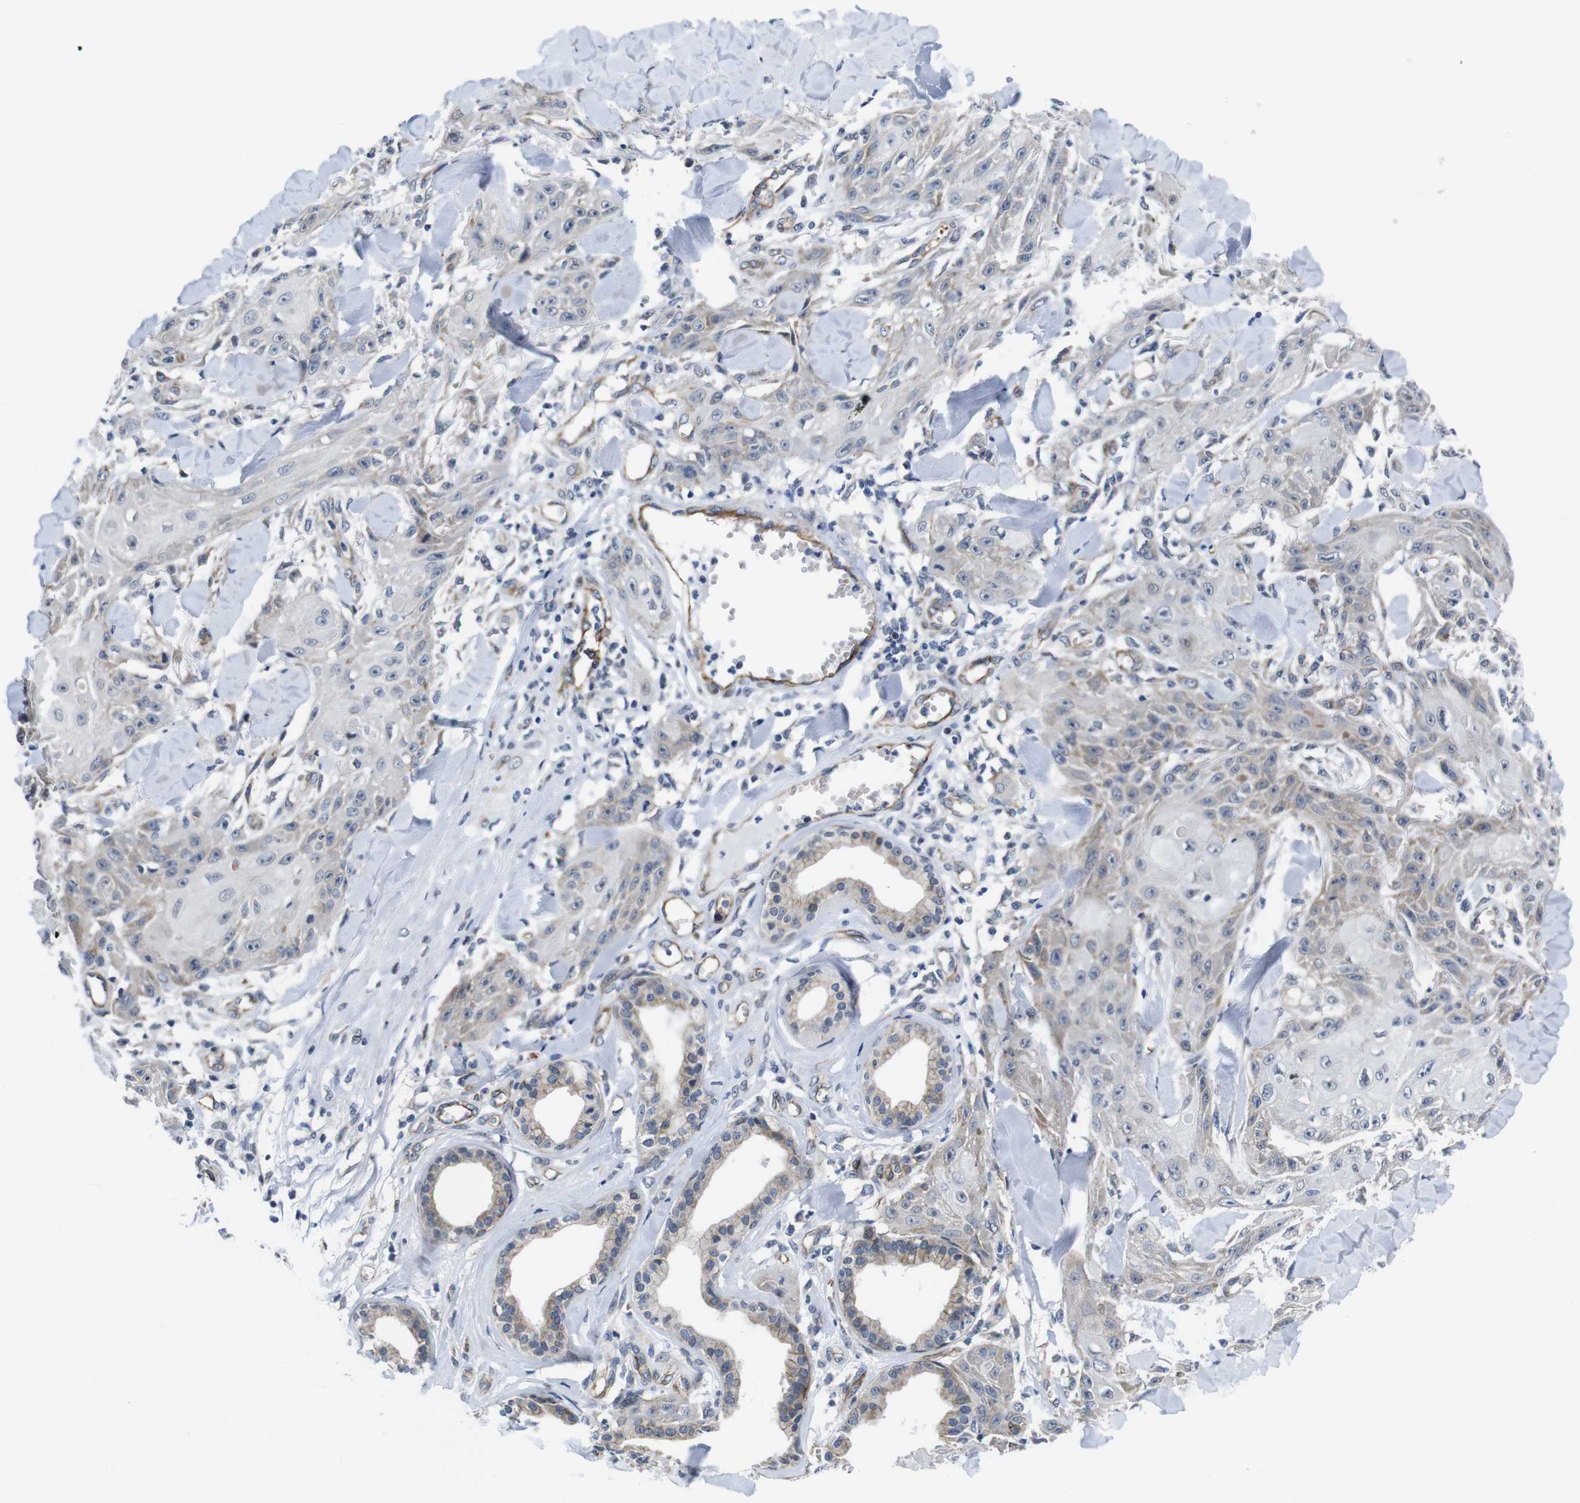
{"staining": {"intensity": "weak", "quantity": "<25%", "location": "cytoplasmic/membranous"}, "tissue": "skin cancer", "cell_type": "Tumor cells", "image_type": "cancer", "snomed": [{"axis": "morphology", "description": "Squamous cell carcinoma, NOS"}, {"axis": "topography", "description": "Skin"}], "caption": "This histopathology image is of squamous cell carcinoma (skin) stained with IHC to label a protein in brown with the nuclei are counter-stained blue. There is no expression in tumor cells.", "gene": "SOCS3", "patient": {"sex": "male", "age": 74}}